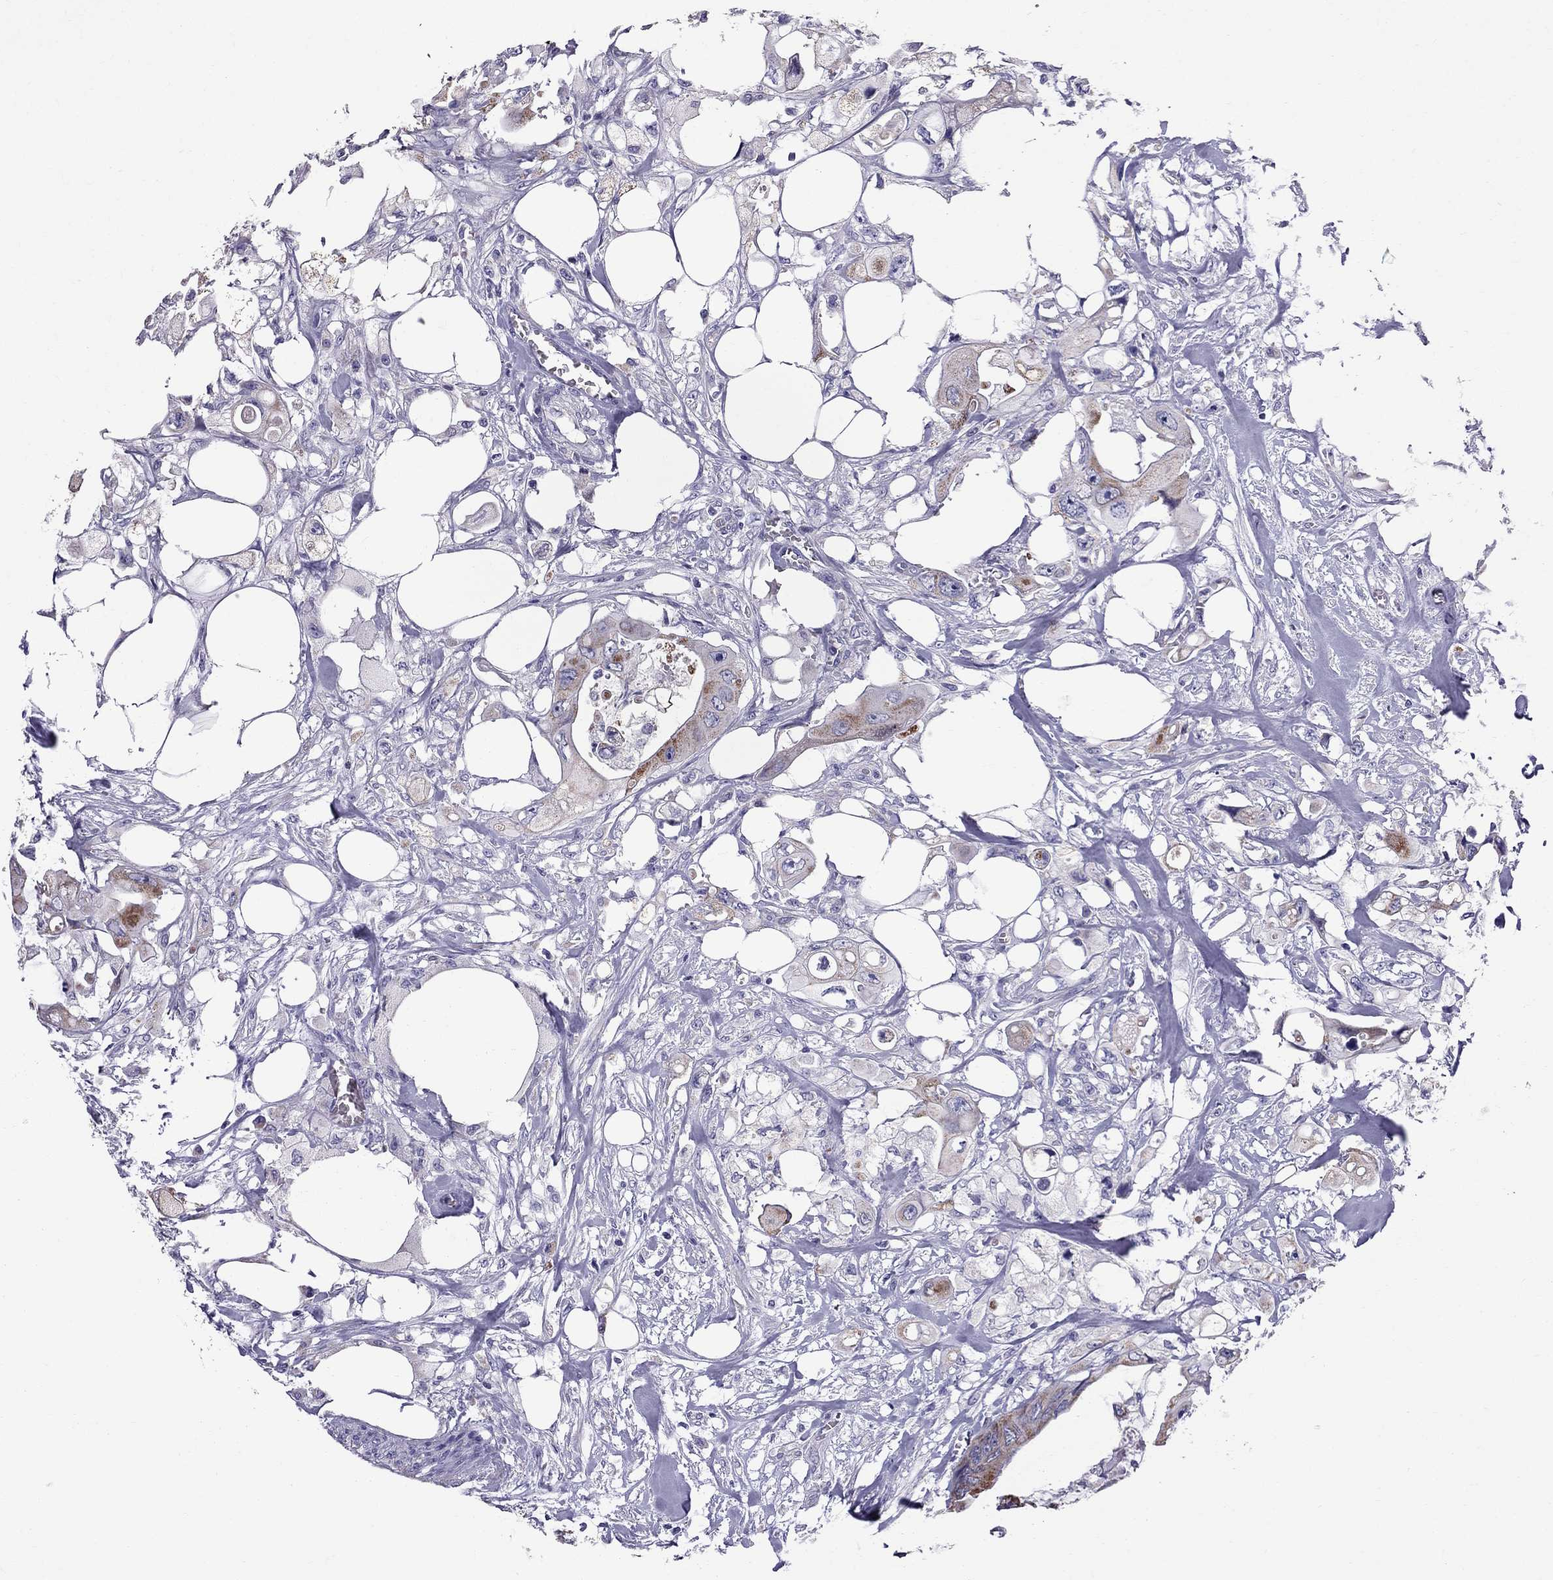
{"staining": {"intensity": "moderate", "quantity": "25%-75%", "location": "cytoplasmic/membranous"}, "tissue": "colorectal cancer", "cell_type": "Tumor cells", "image_type": "cancer", "snomed": [{"axis": "morphology", "description": "Adenocarcinoma, NOS"}, {"axis": "topography", "description": "Rectum"}], "caption": "A brown stain highlights moderate cytoplasmic/membranous expression of a protein in colorectal cancer (adenocarcinoma) tumor cells.", "gene": "TTLL13", "patient": {"sex": "male", "age": 63}}